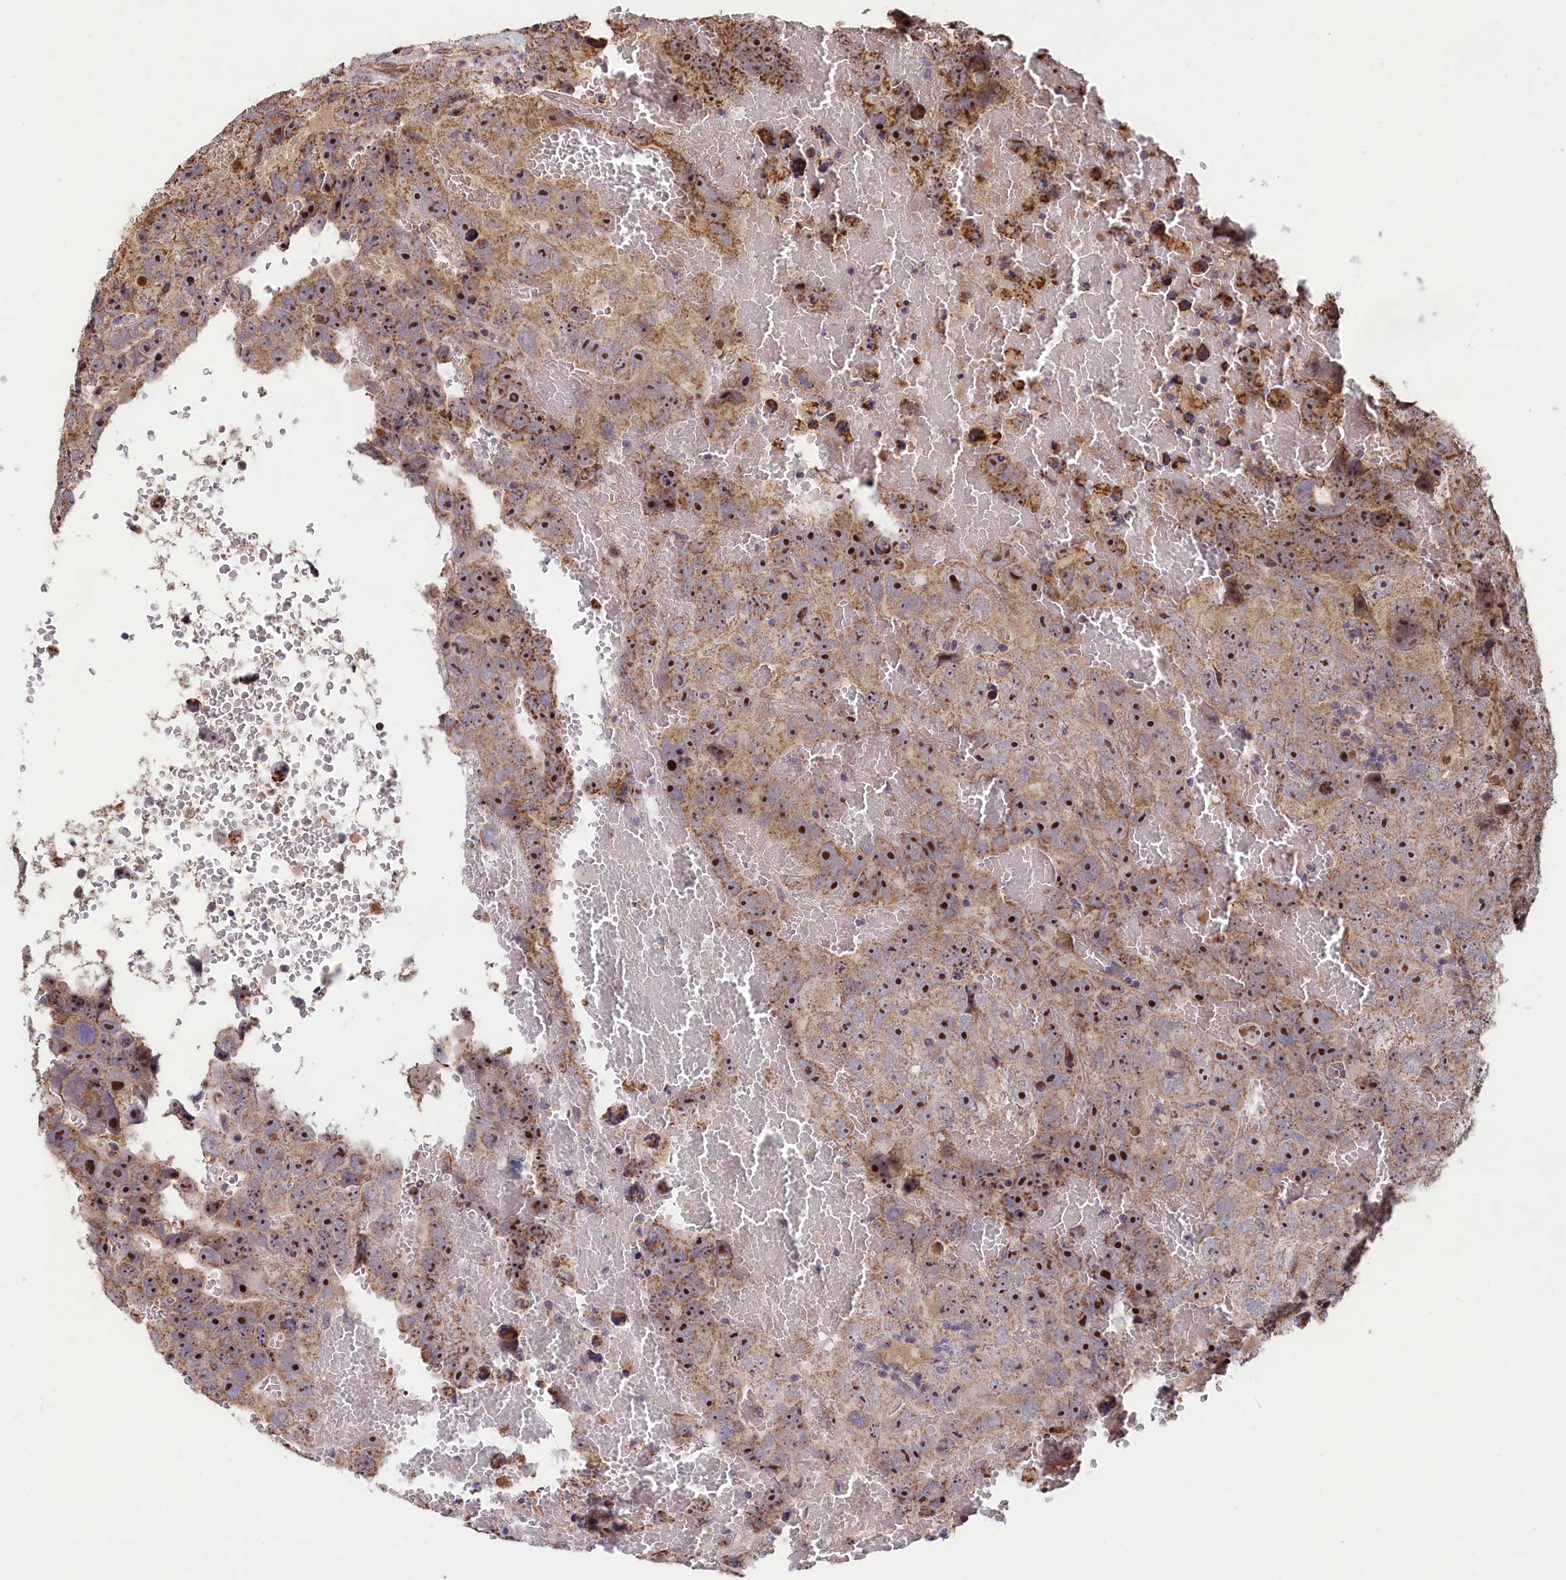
{"staining": {"intensity": "moderate", "quantity": ">75%", "location": "cytoplasmic/membranous,nuclear"}, "tissue": "testis cancer", "cell_type": "Tumor cells", "image_type": "cancer", "snomed": [{"axis": "morphology", "description": "Carcinoma, Embryonal, NOS"}, {"axis": "topography", "description": "Testis"}], "caption": "Testis embryonal carcinoma was stained to show a protein in brown. There is medium levels of moderate cytoplasmic/membranous and nuclear positivity in about >75% of tumor cells.", "gene": "ZNF816", "patient": {"sex": "male", "age": 45}}